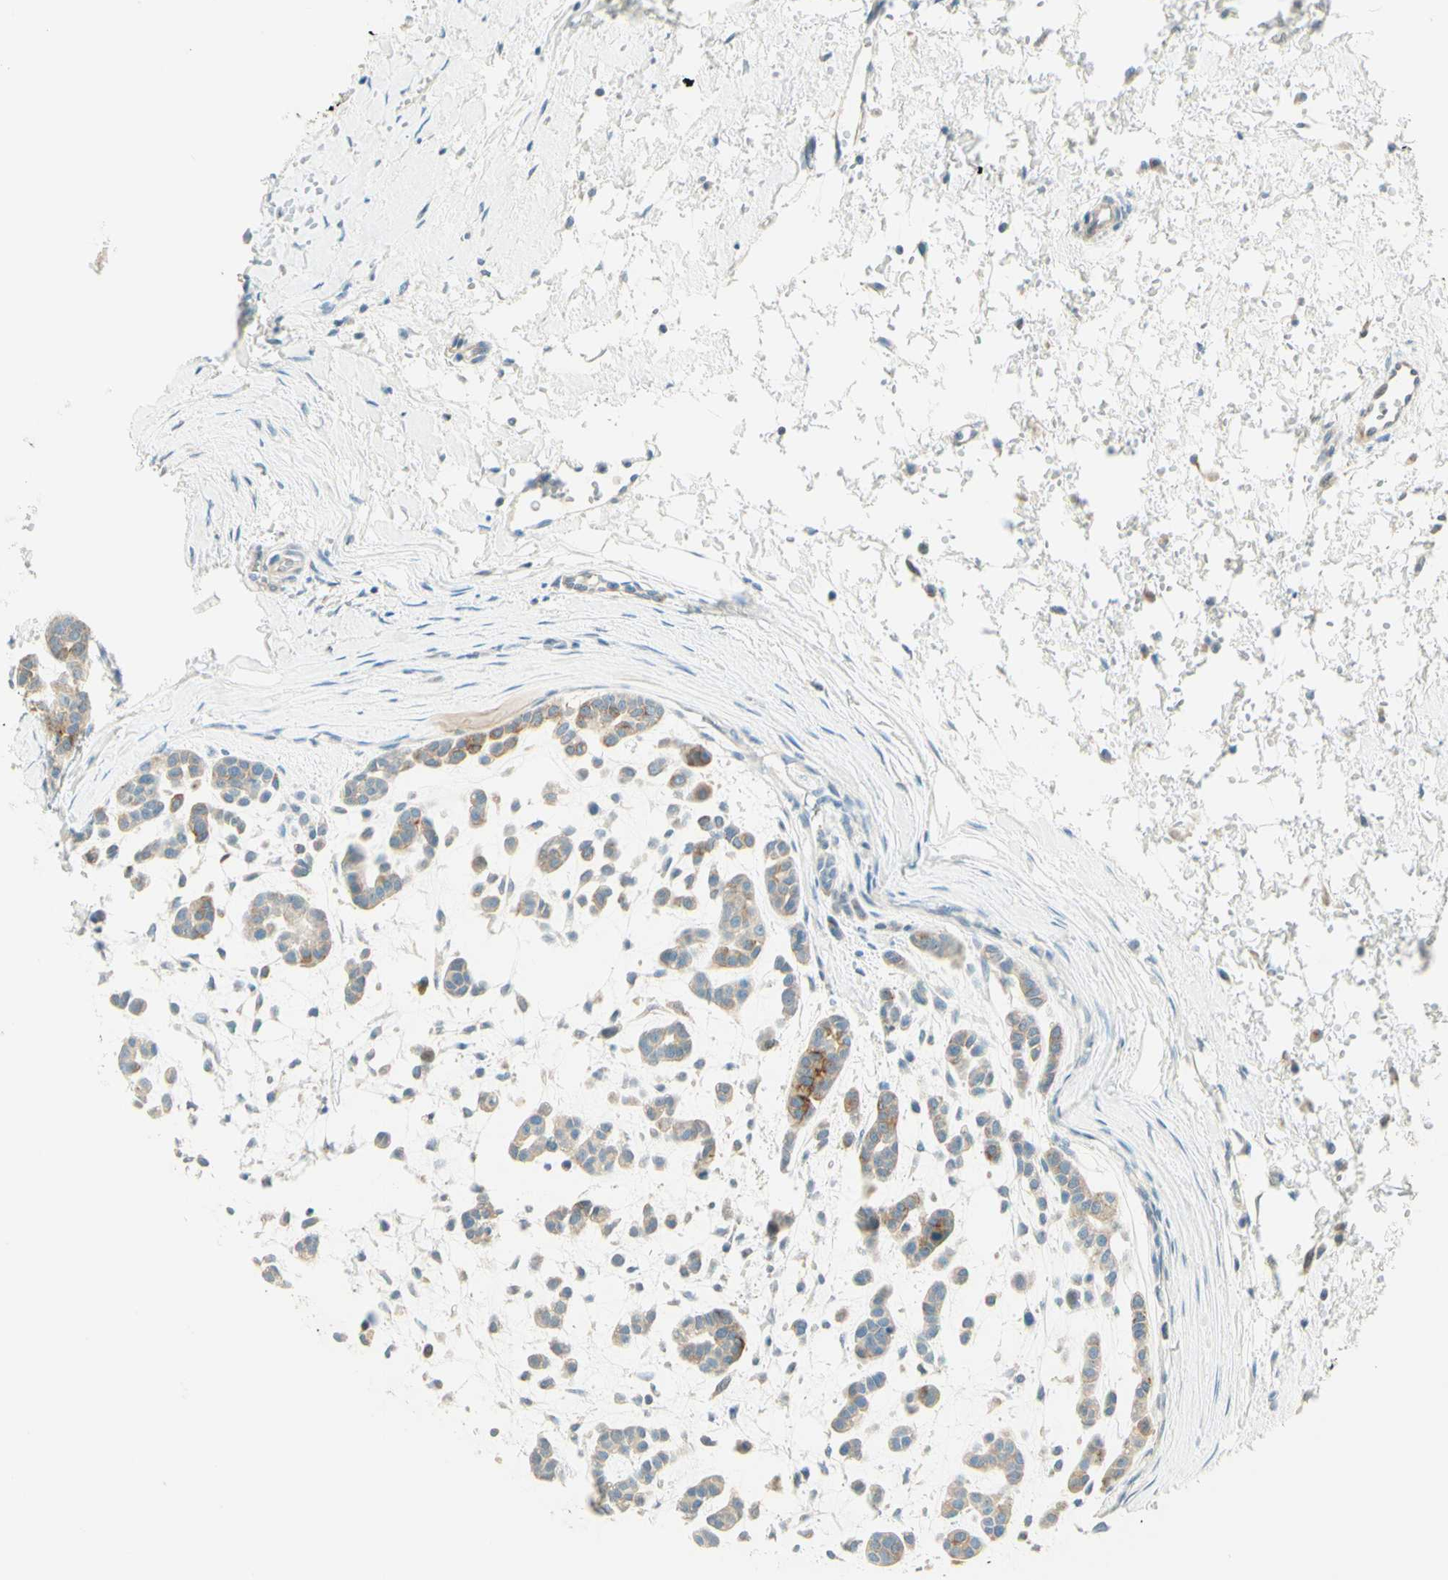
{"staining": {"intensity": "moderate", "quantity": ">75%", "location": "cytoplasmic/membranous"}, "tissue": "head and neck cancer", "cell_type": "Tumor cells", "image_type": "cancer", "snomed": [{"axis": "morphology", "description": "Adenocarcinoma, NOS"}, {"axis": "morphology", "description": "Adenoma, NOS"}, {"axis": "topography", "description": "Head-Neck"}], "caption": "Head and neck cancer (adenoma) stained for a protein (brown) displays moderate cytoplasmic/membranous positive positivity in approximately >75% of tumor cells.", "gene": "PROM1", "patient": {"sex": "female", "age": 55}}